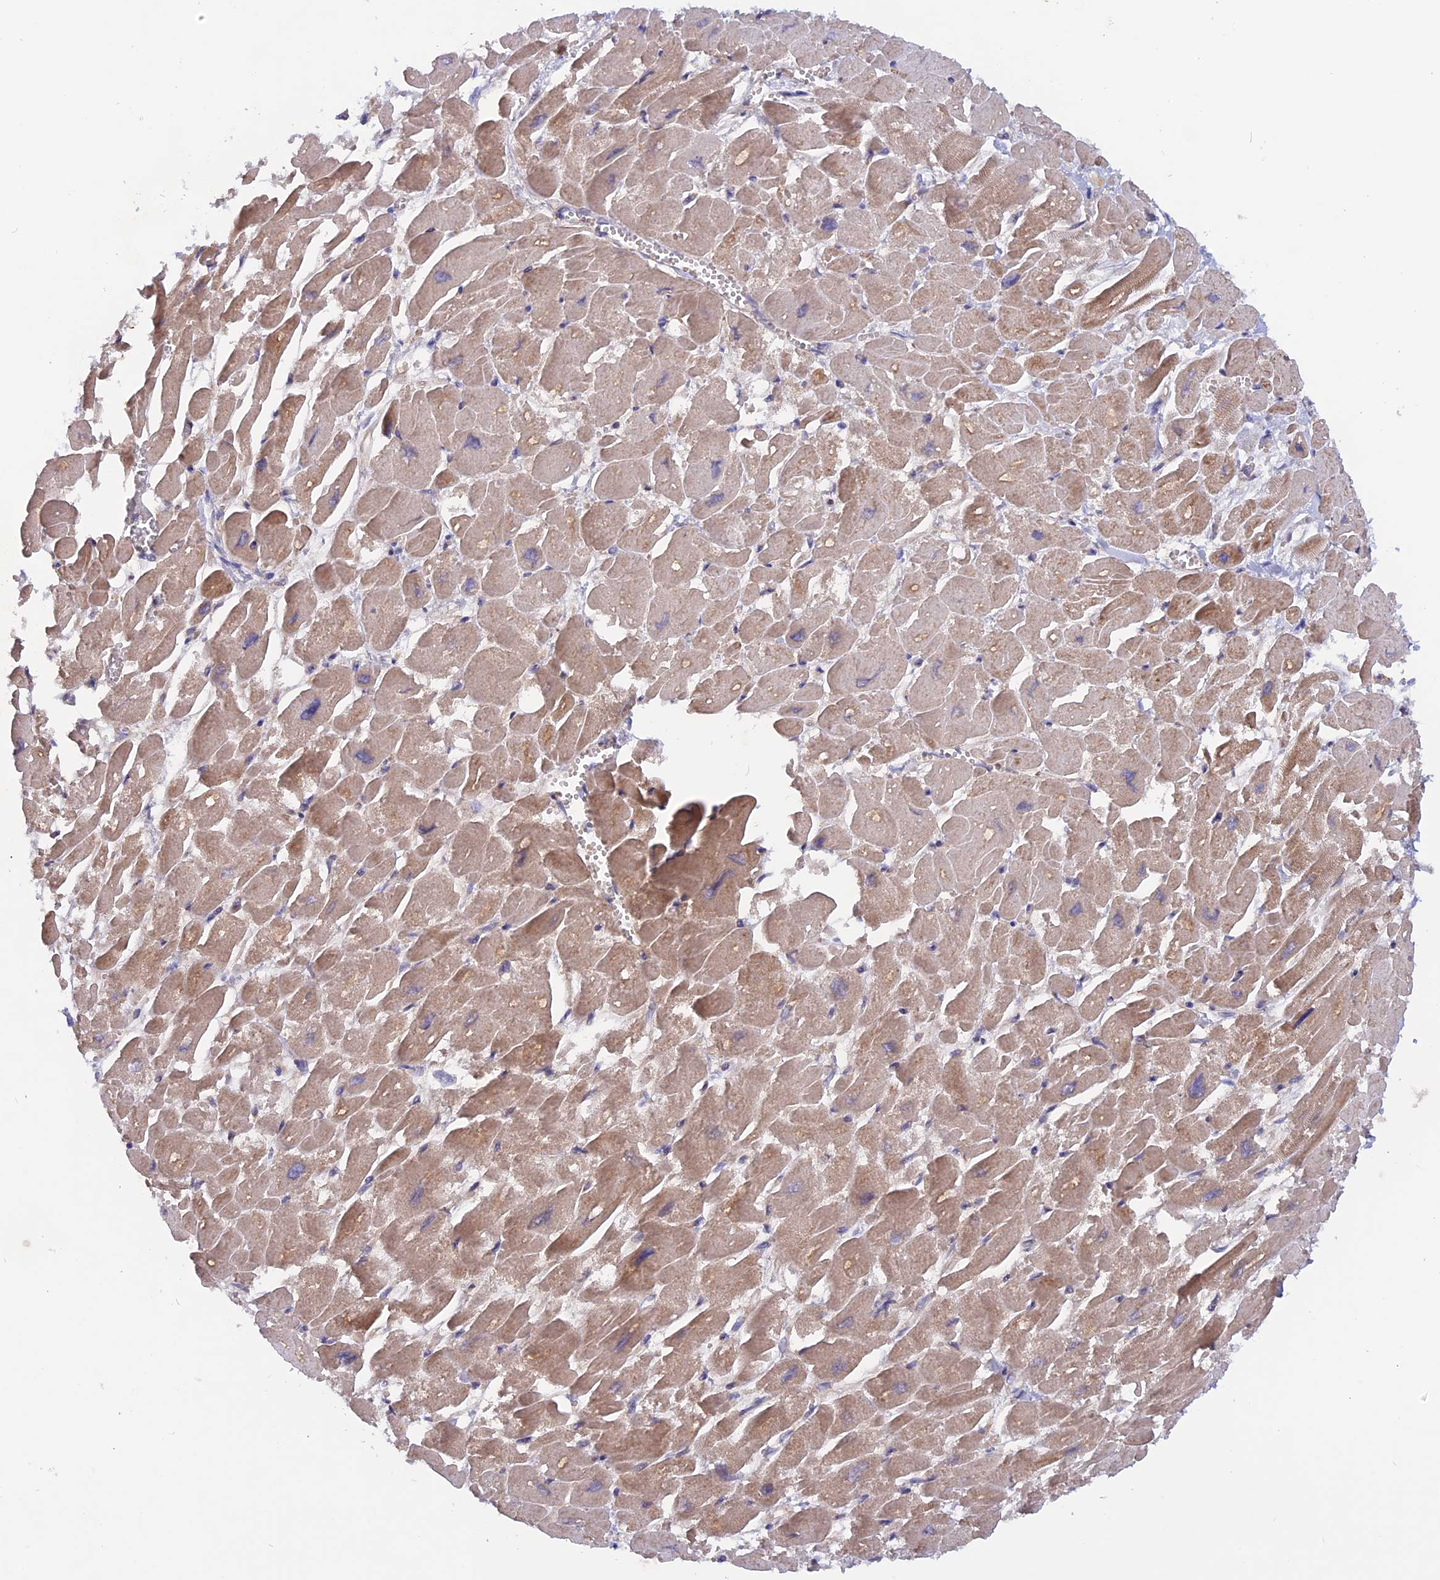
{"staining": {"intensity": "moderate", "quantity": ">75%", "location": "cytoplasmic/membranous"}, "tissue": "heart muscle", "cell_type": "Cardiomyocytes", "image_type": "normal", "snomed": [{"axis": "morphology", "description": "Normal tissue, NOS"}, {"axis": "topography", "description": "Heart"}], "caption": "Human heart muscle stained for a protein (brown) shows moderate cytoplasmic/membranous positive positivity in about >75% of cardiomyocytes.", "gene": "HYCC1", "patient": {"sex": "male", "age": 54}}